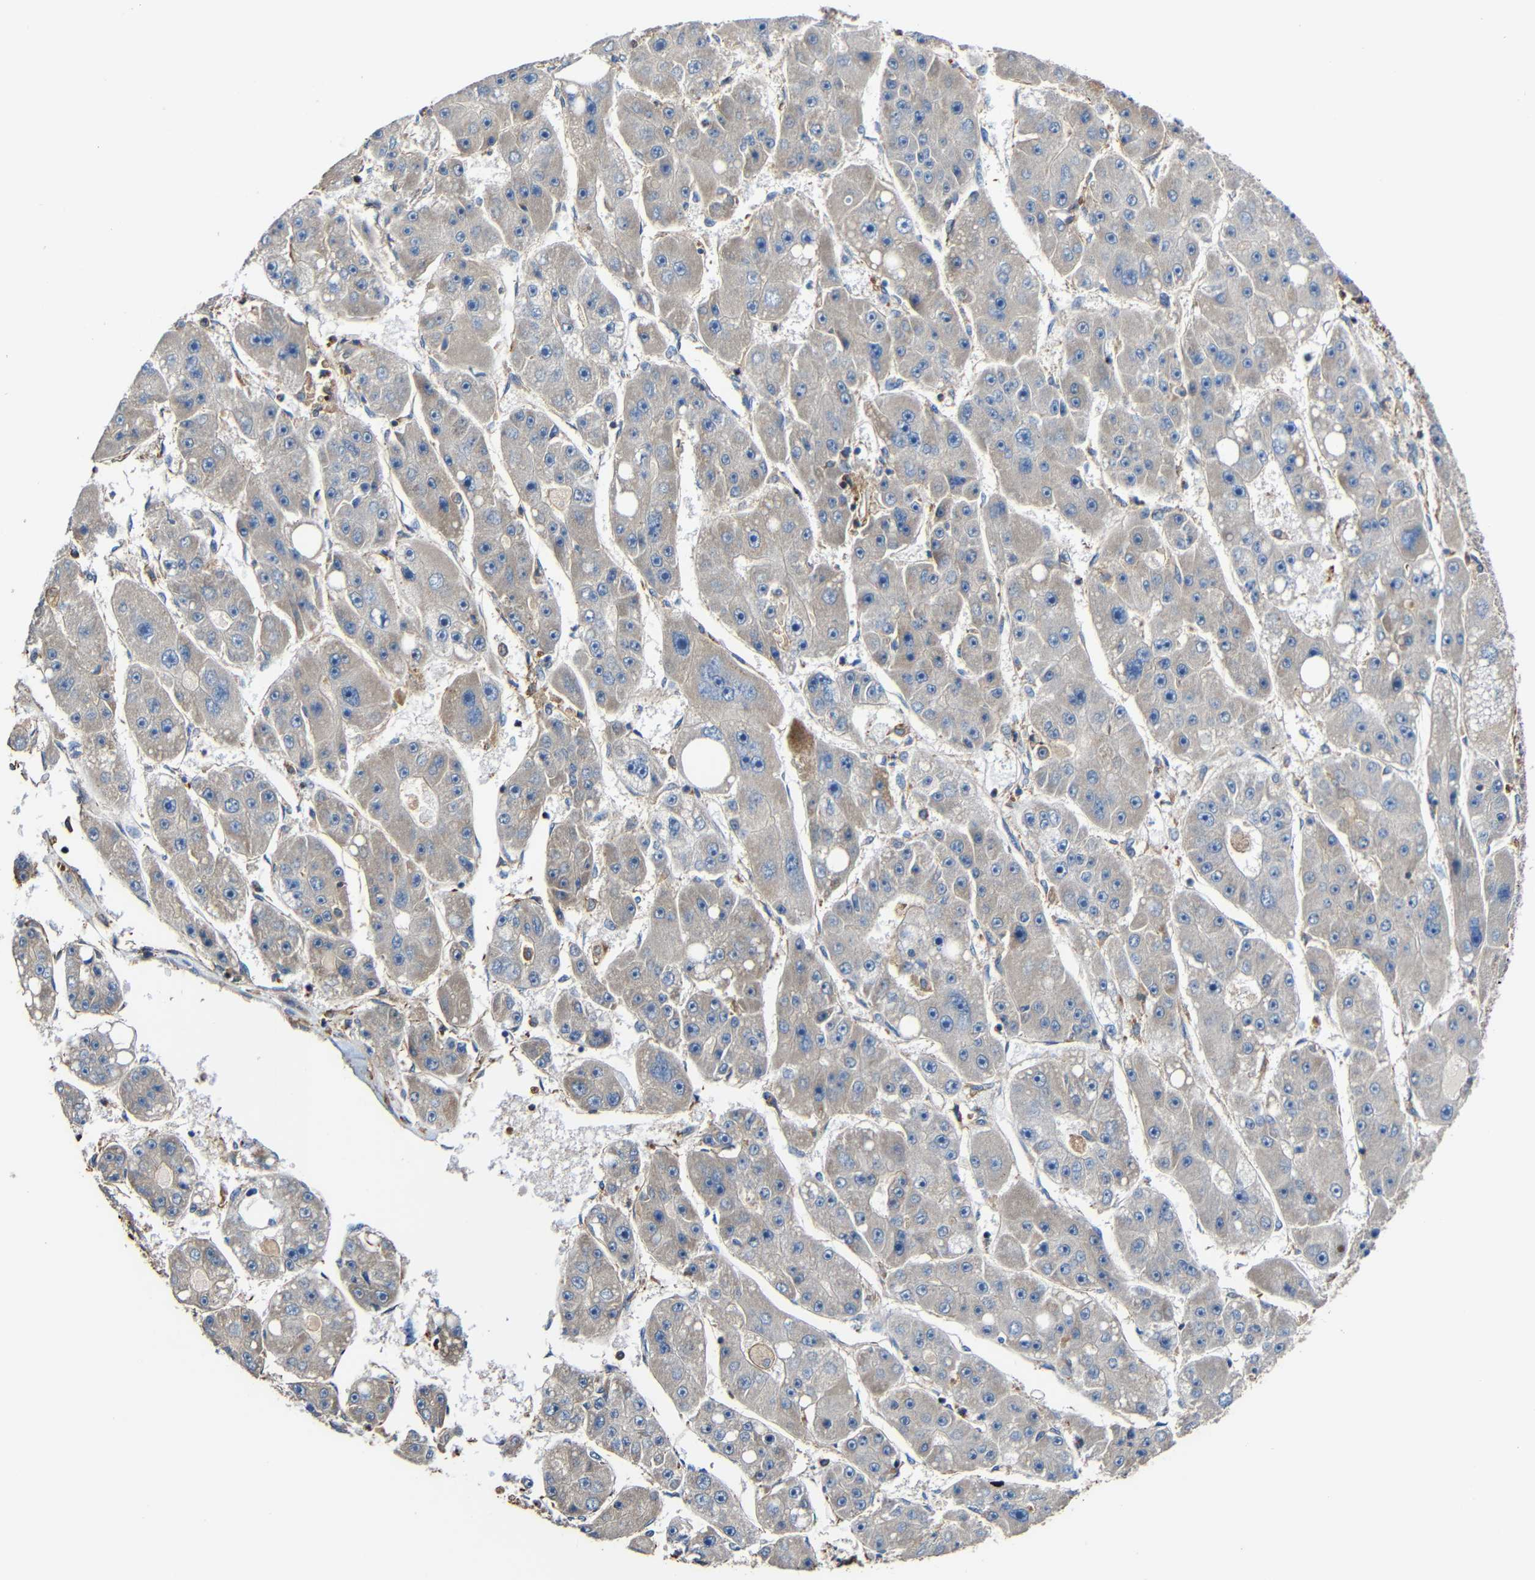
{"staining": {"intensity": "negative", "quantity": "none", "location": "none"}, "tissue": "liver cancer", "cell_type": "Tumor cells", "image_type": "cancer", "snomed": [{"axis": "morphology", "description": "Carcinoma, Hepatocellular, NOS"}, {"axis": "topography", "description": "Liver"}], "caption": "Liver cancer was stained to show a protein in brown. There is no significant positivity in tumor cells.", "gene": "RHOT2", "patient": {"sex": "female", "age": 61}}